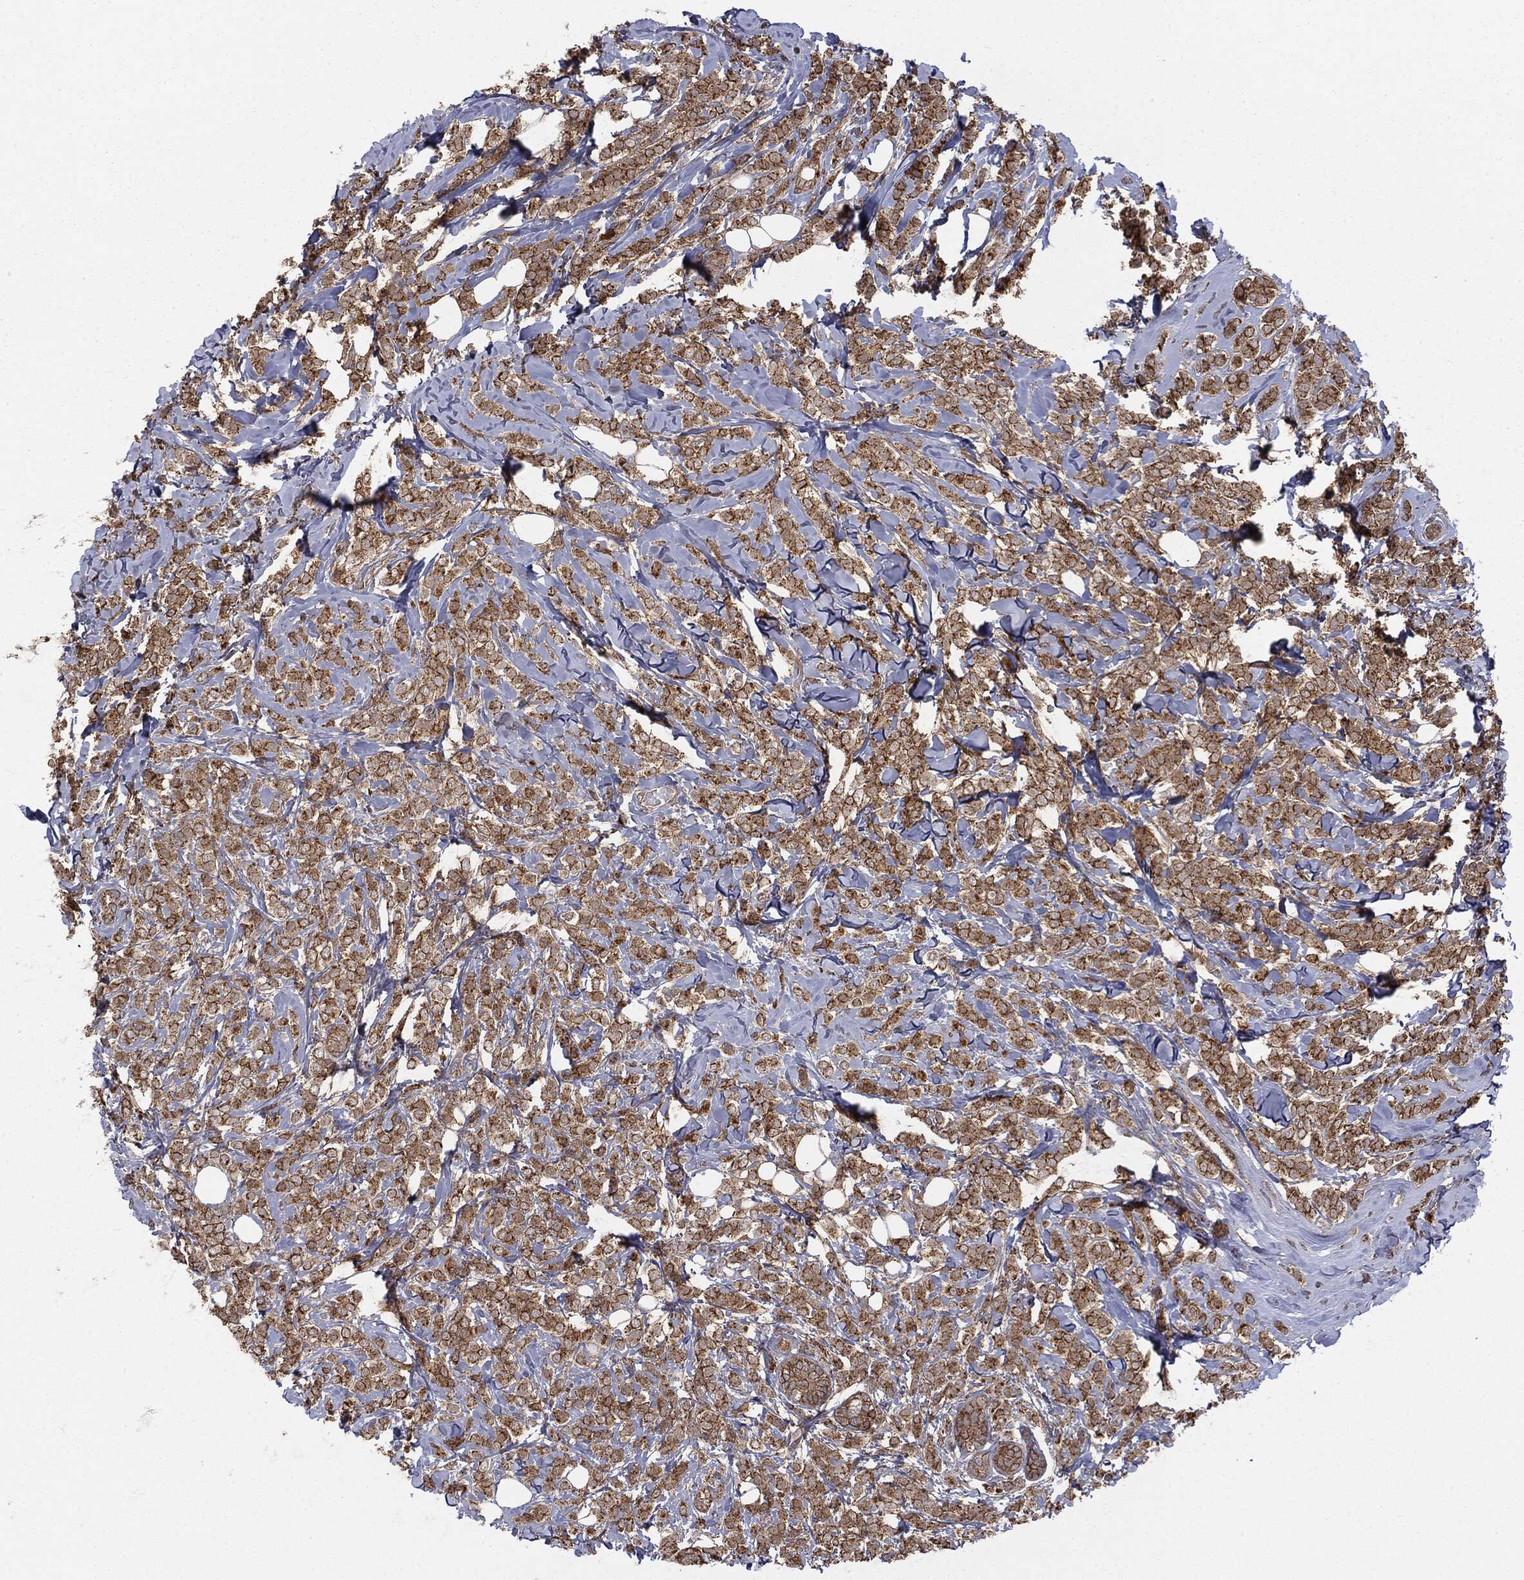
{"staining": {"intensity": "strong", "quantity": ">75%", "location": "cytoplasmic/membranous"}, "tissue": "breast cancer", "cell_type": "Tumor cells", "image_type": "cancer", "snomed": [{"axis": "morphology", "description": "Lobular carcinoma"}, {"axis": "topography", "description": "Breast"}], "caption": "An immunohistochemistry (IHC) photomicrograph of neoplastic tissue is shown. Protein staining in brown shows strong cytoplasmic/membranous positivity in breast cancer (lobular carcinoma) within tumor cells. (IHC, brightfield microscopy, high magnification).", "gene": "MTOR", "patient": {"sex": "female", "age": 49}}